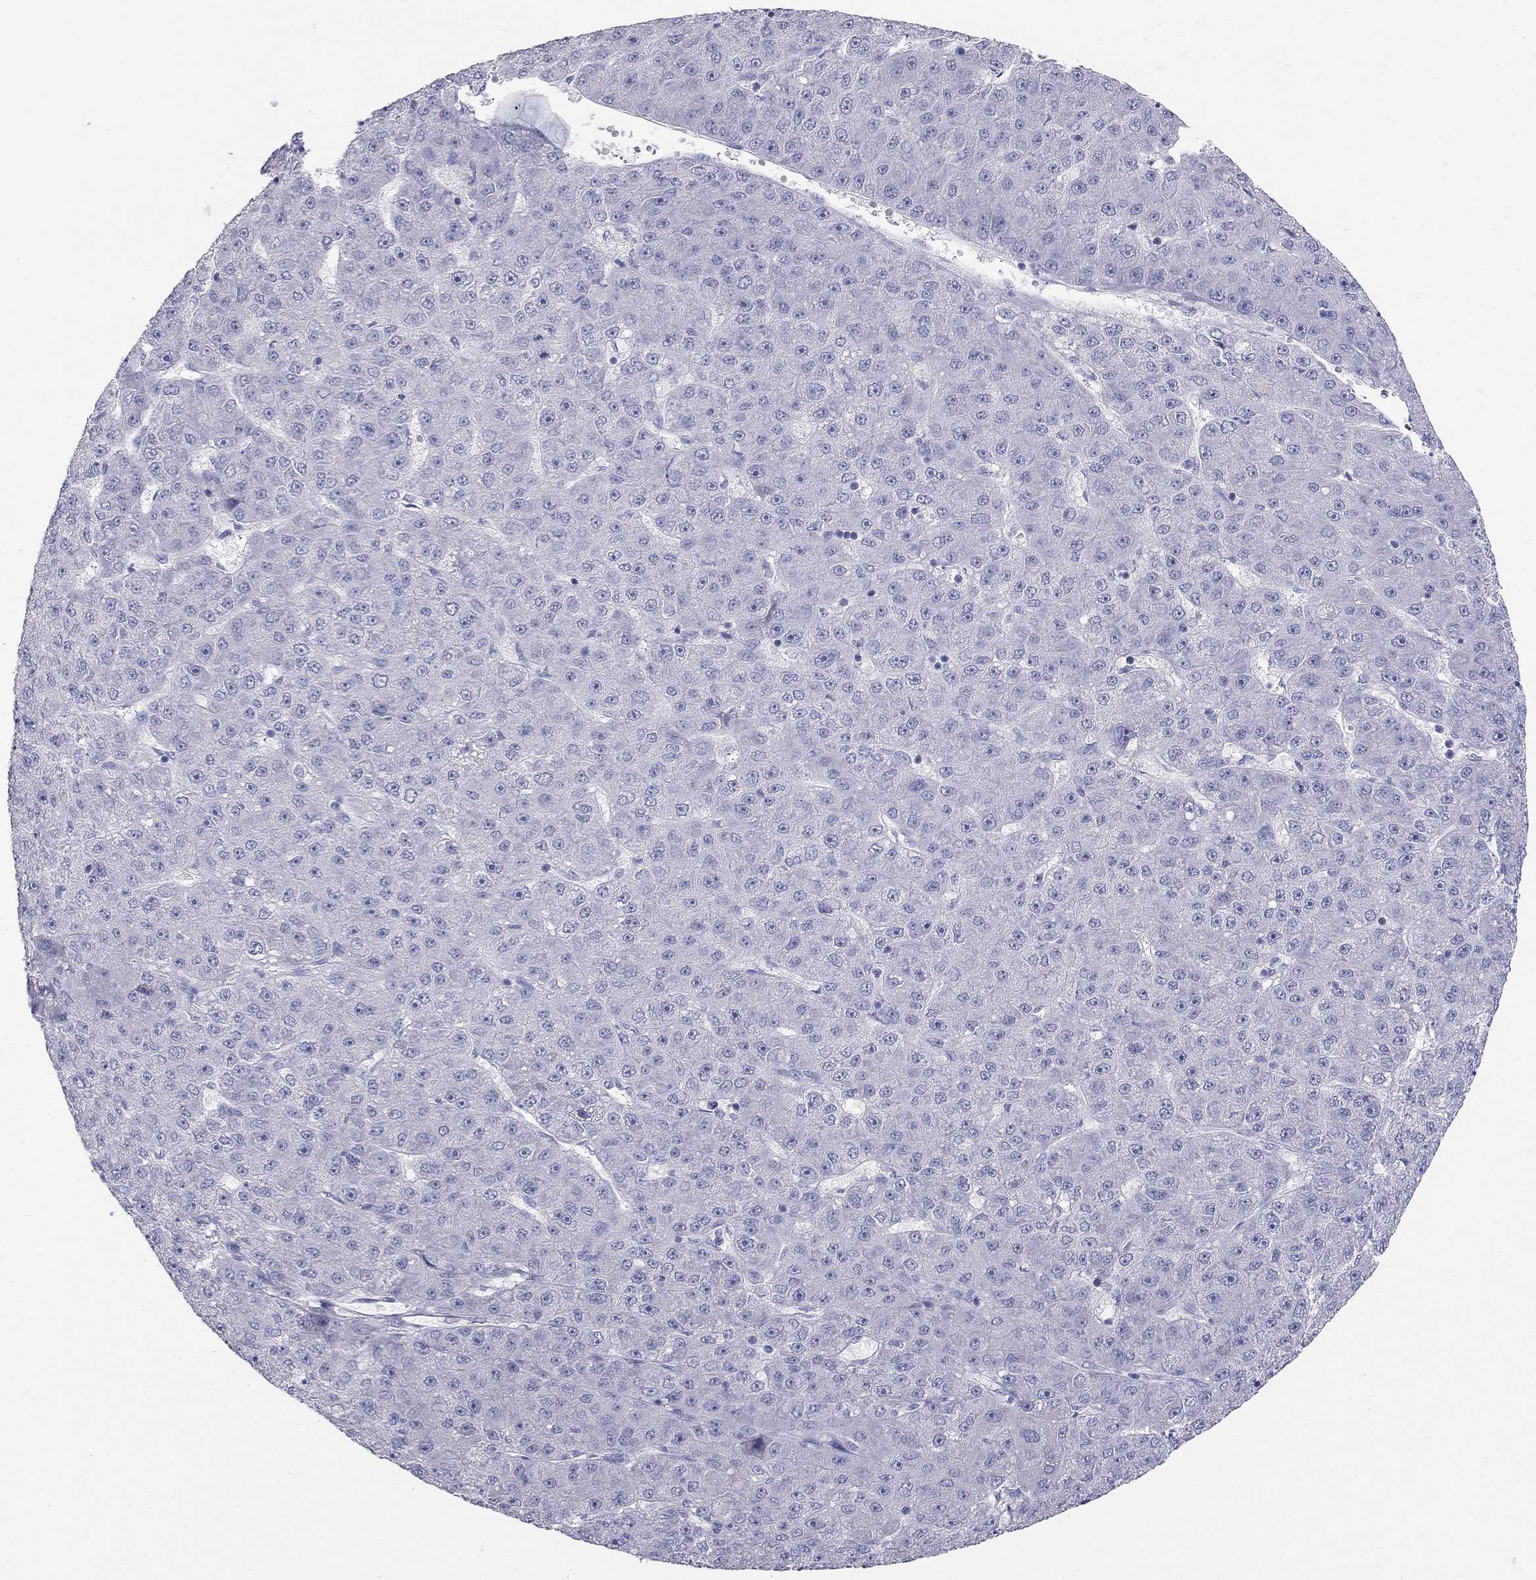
{"staining": {"intensity": "negative", "quantity": "none", "location": "none"}, "tissue": "liver cancer", "cell_type": "Tumor cells", "image_type": "cancer", "snomed": [{"axis": "morphology", "description": "Carcinoma, Hepatocellular, NOS"}, {"axis": "topography", "description": "Liver"}], "caption": "Image shows no protein expression in tumor cells of hepatocellular carcinoma (liver) tissue.", "gene": "RFLNA", "patient": {"sex": "male", "age": 67}}